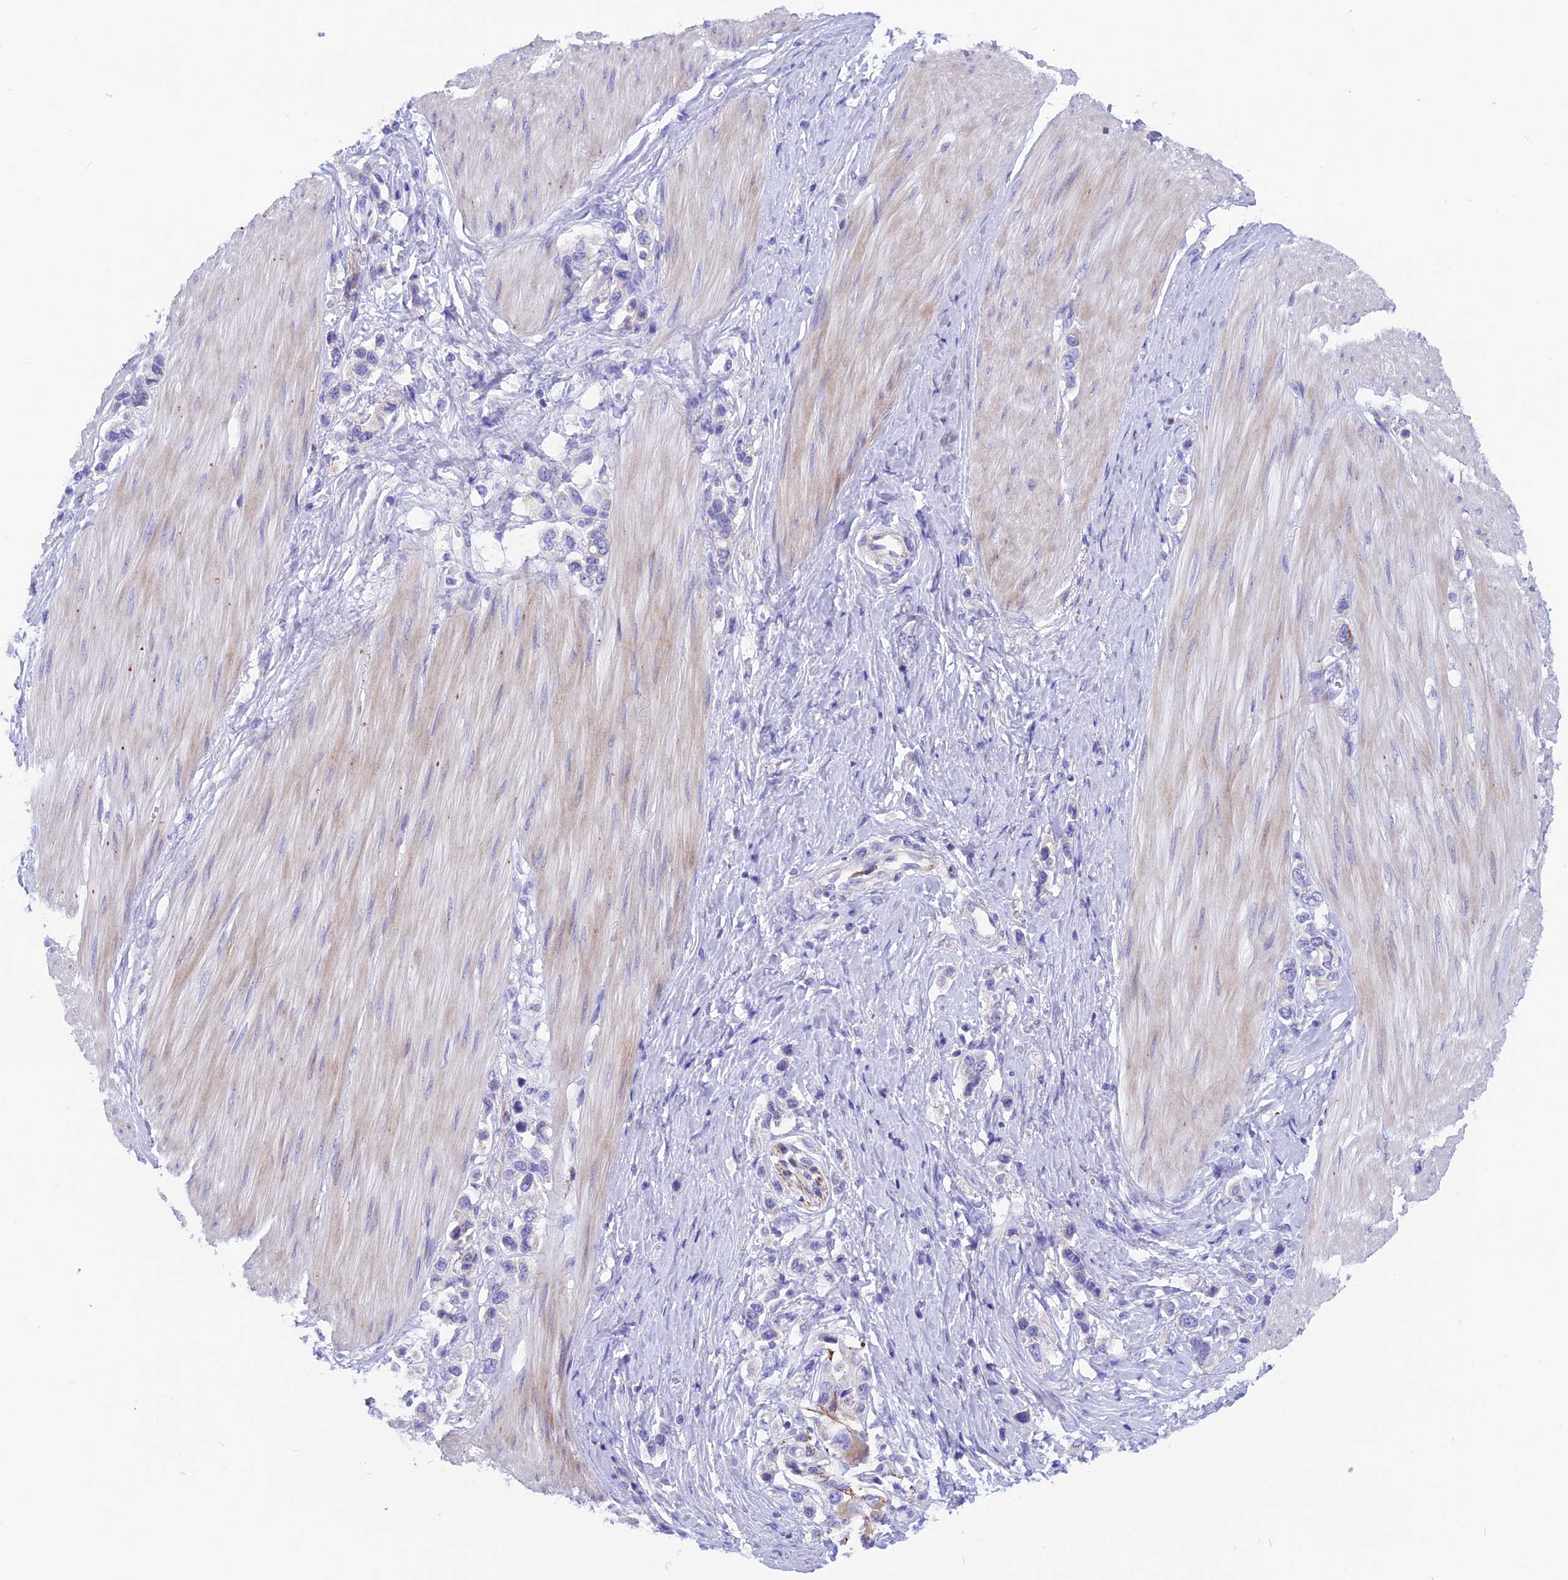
{"staining": {"intensity": "negative", "quantity": "none", "location": "none"}, "tissue": "stomach cancer", "cell_type": "Tumor cells", "image_type": "cancer", "snomed": [{"axis": "morphology", "description": "Adenocarcinoma, NOS"}, {"axis": "topography", "description": "Stomach"}], "caption": "Stomach cancer was stained to show a protein in brown. There is no significant expression in tumor cells. Brightfield microscopy of immunohistochemistry (IHC) stained with DAB (brown) and hematoxylin (blue), captured at high magnification.", "gene": "TMEM138", "patient": {"sex": "female", "age": 65}}